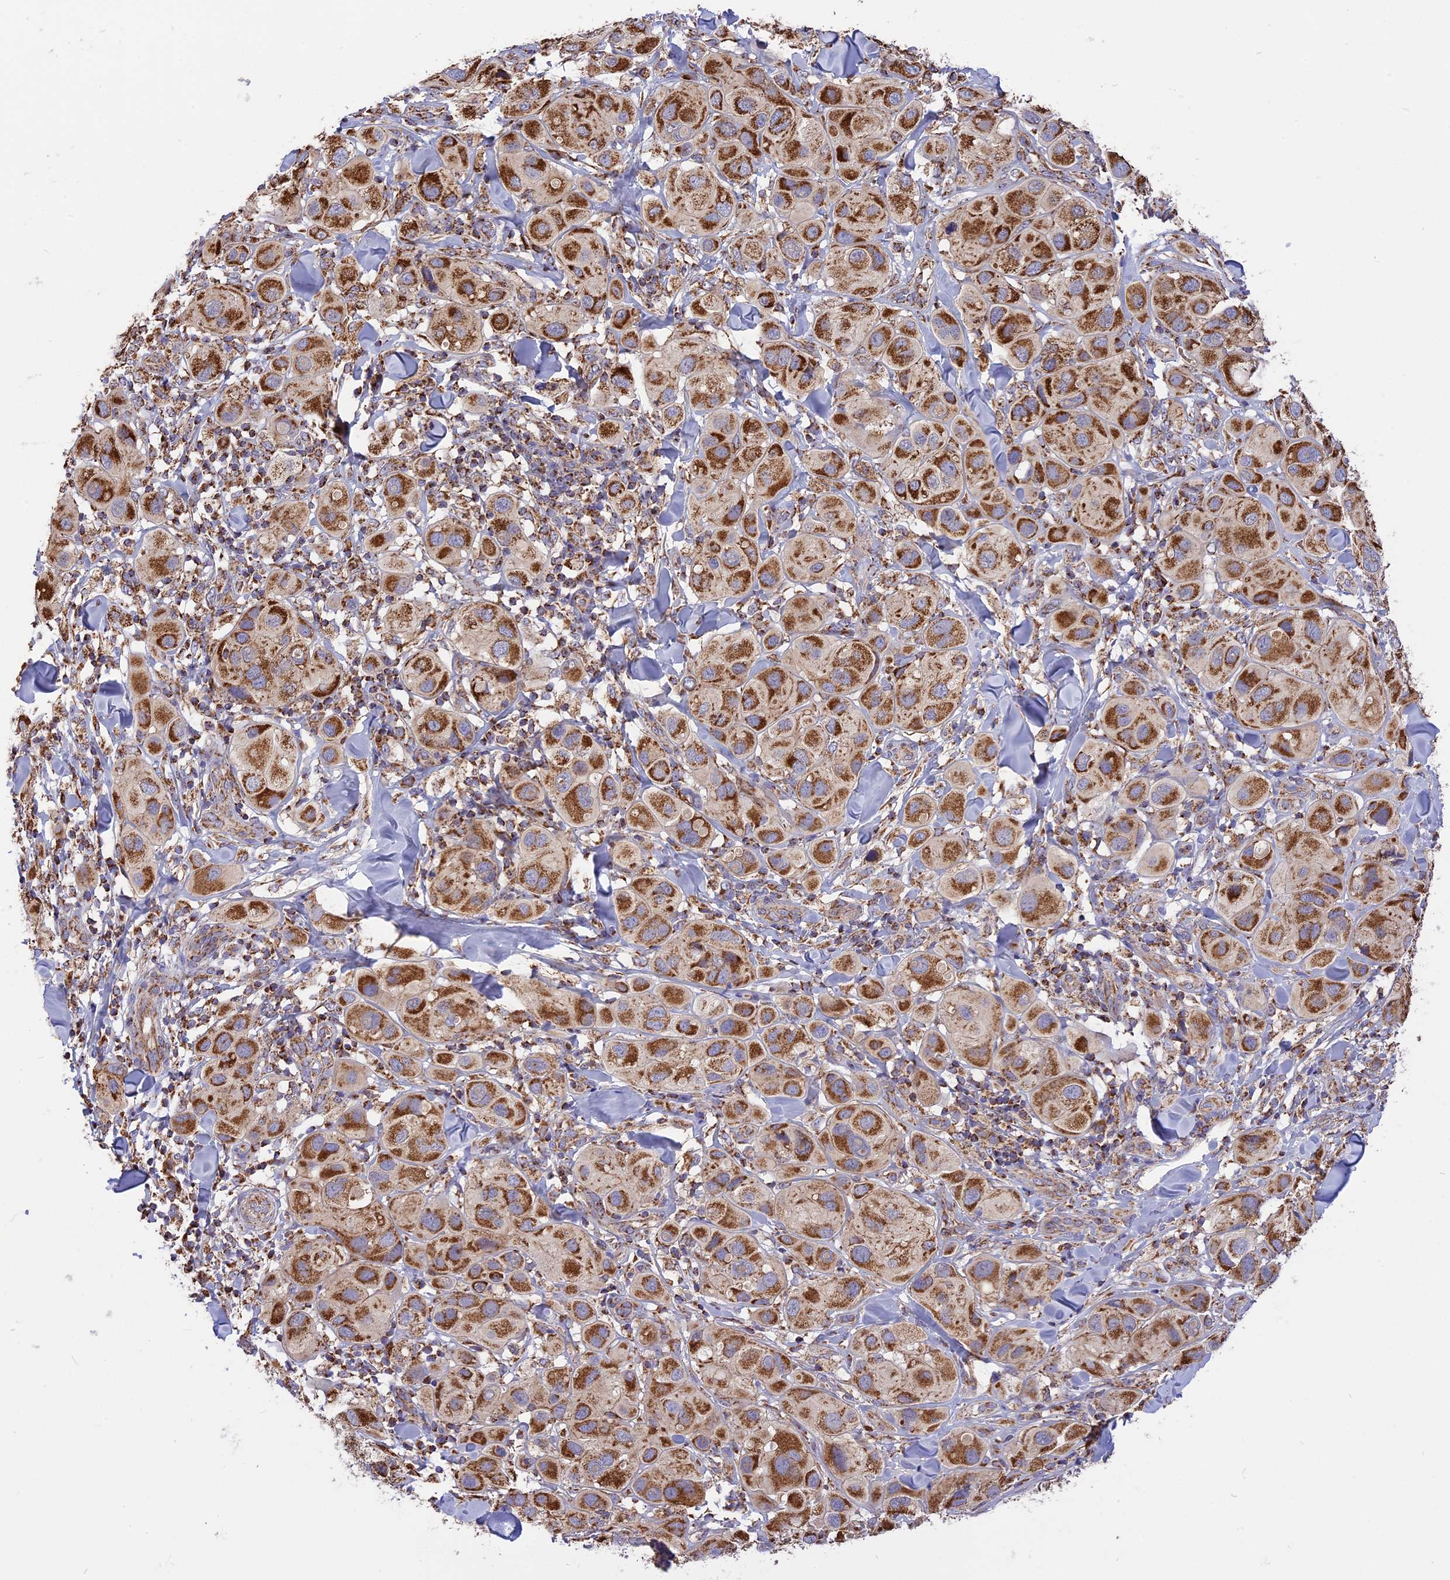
{"staining": {"intensity": "strong", "quantity": ">75%", "location": "cytoplasmic/membranous"}, "tissue": "melanoma", "cell_type": "Tumor cells", "image_type": "cancer", "snomed": [{"axis": "morphology", "description": "Malignant melanoma, Metastatic site"}, {"axis": "topography", "description": "Skin"}], "caption": "DAB immunohistochemical staining of melanoma demonstrates strong cytoplasmic/membranous protein positivity in approximately >75% of tumor cells.", "gene": "TTC4", "patient": {"sex": "male", "age": 41}}